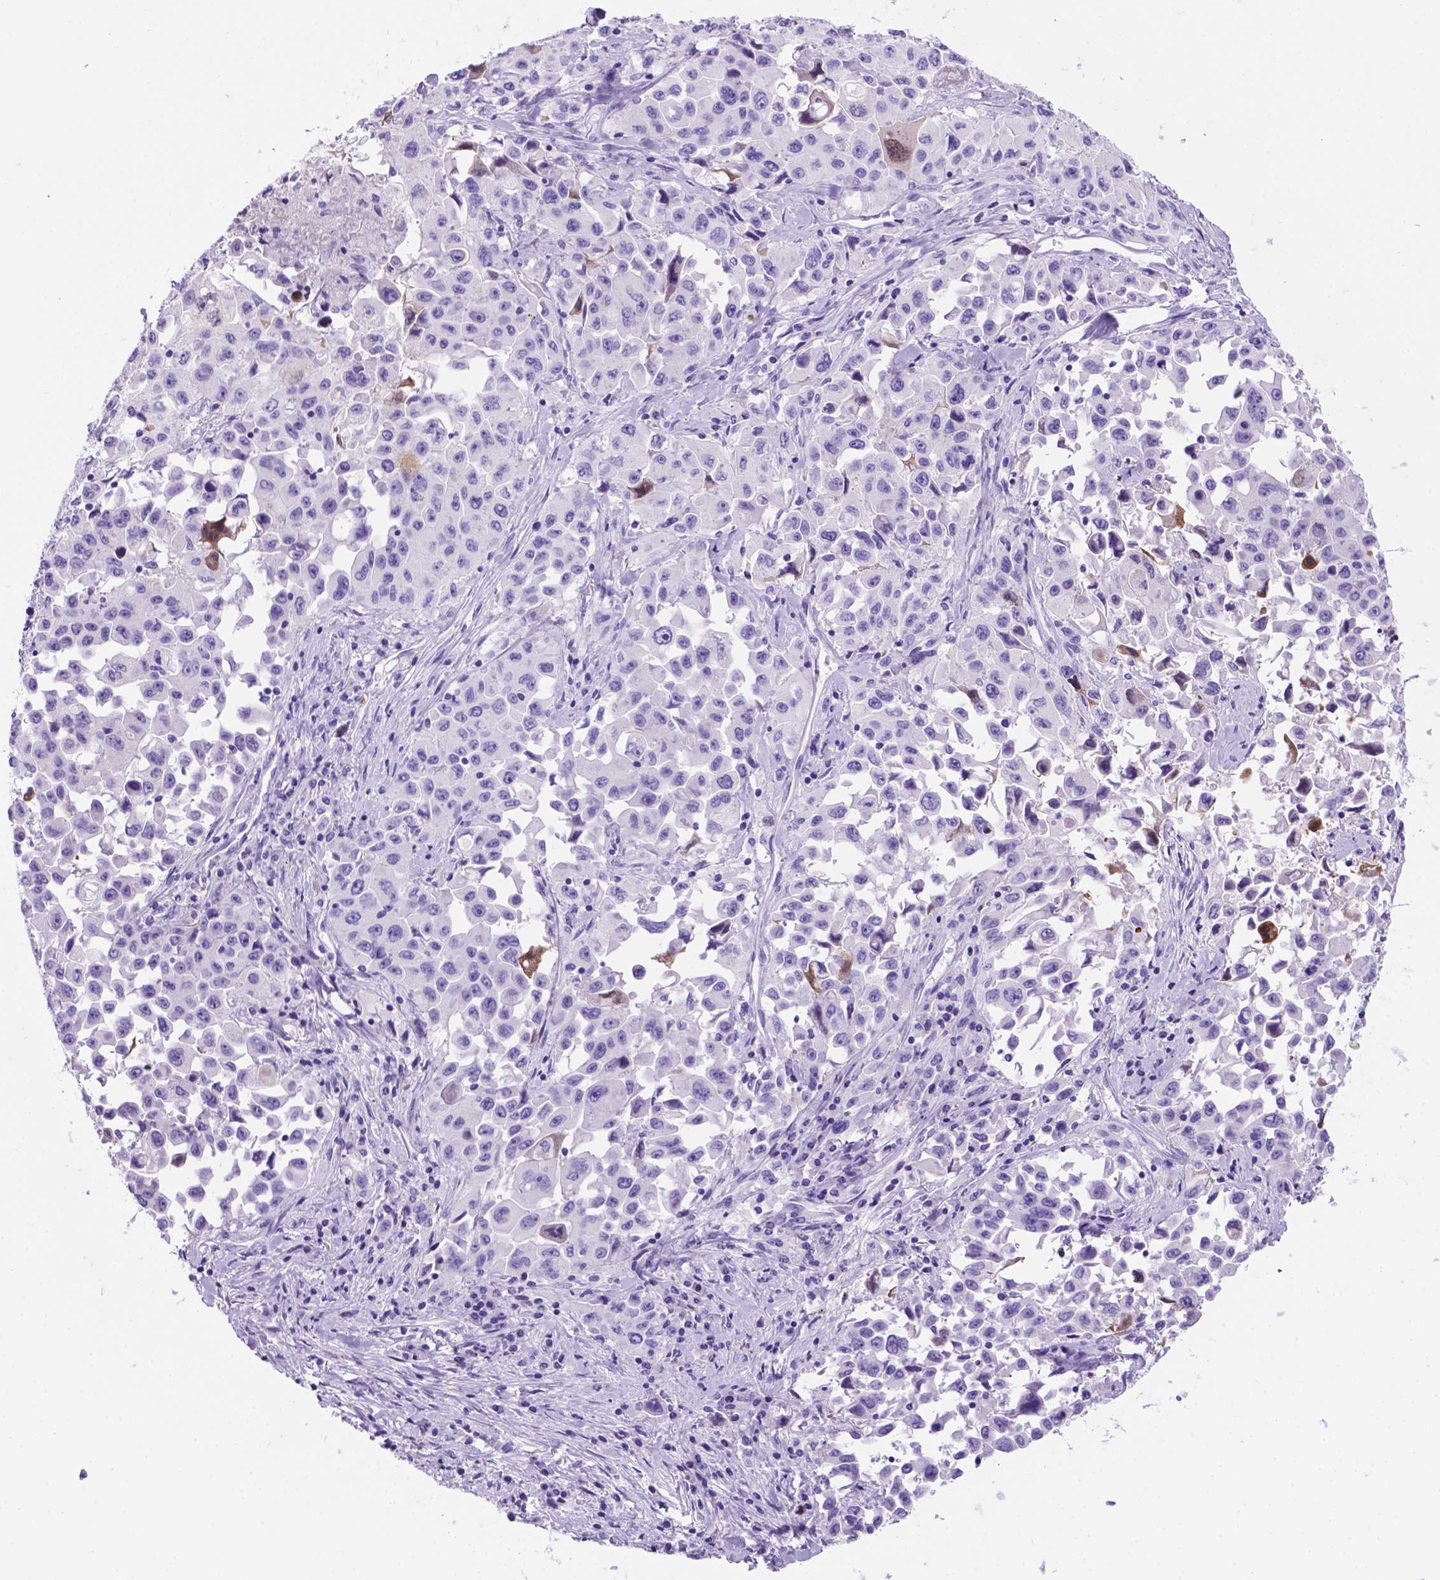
{"staining": {"intensity": "moderate", "quantity": "<25%", "location": "nuclear"}, "tissue": "lung cancer", "cell_type": "Tumor cells", "image_type": "cancer", "snomed": [{"axis": "morphology", "description": "Squamous cell carcinoma, NOS"}, {"axis": "topography", "description": "Lung"}], "caption": "A low amount of moderate nuclear expression is seen in about <25% of tumor cells in lung squamous cell carcinoma tissue.", "gene": "C17orf107", "patient": {"sex": "male", "age": 63}}